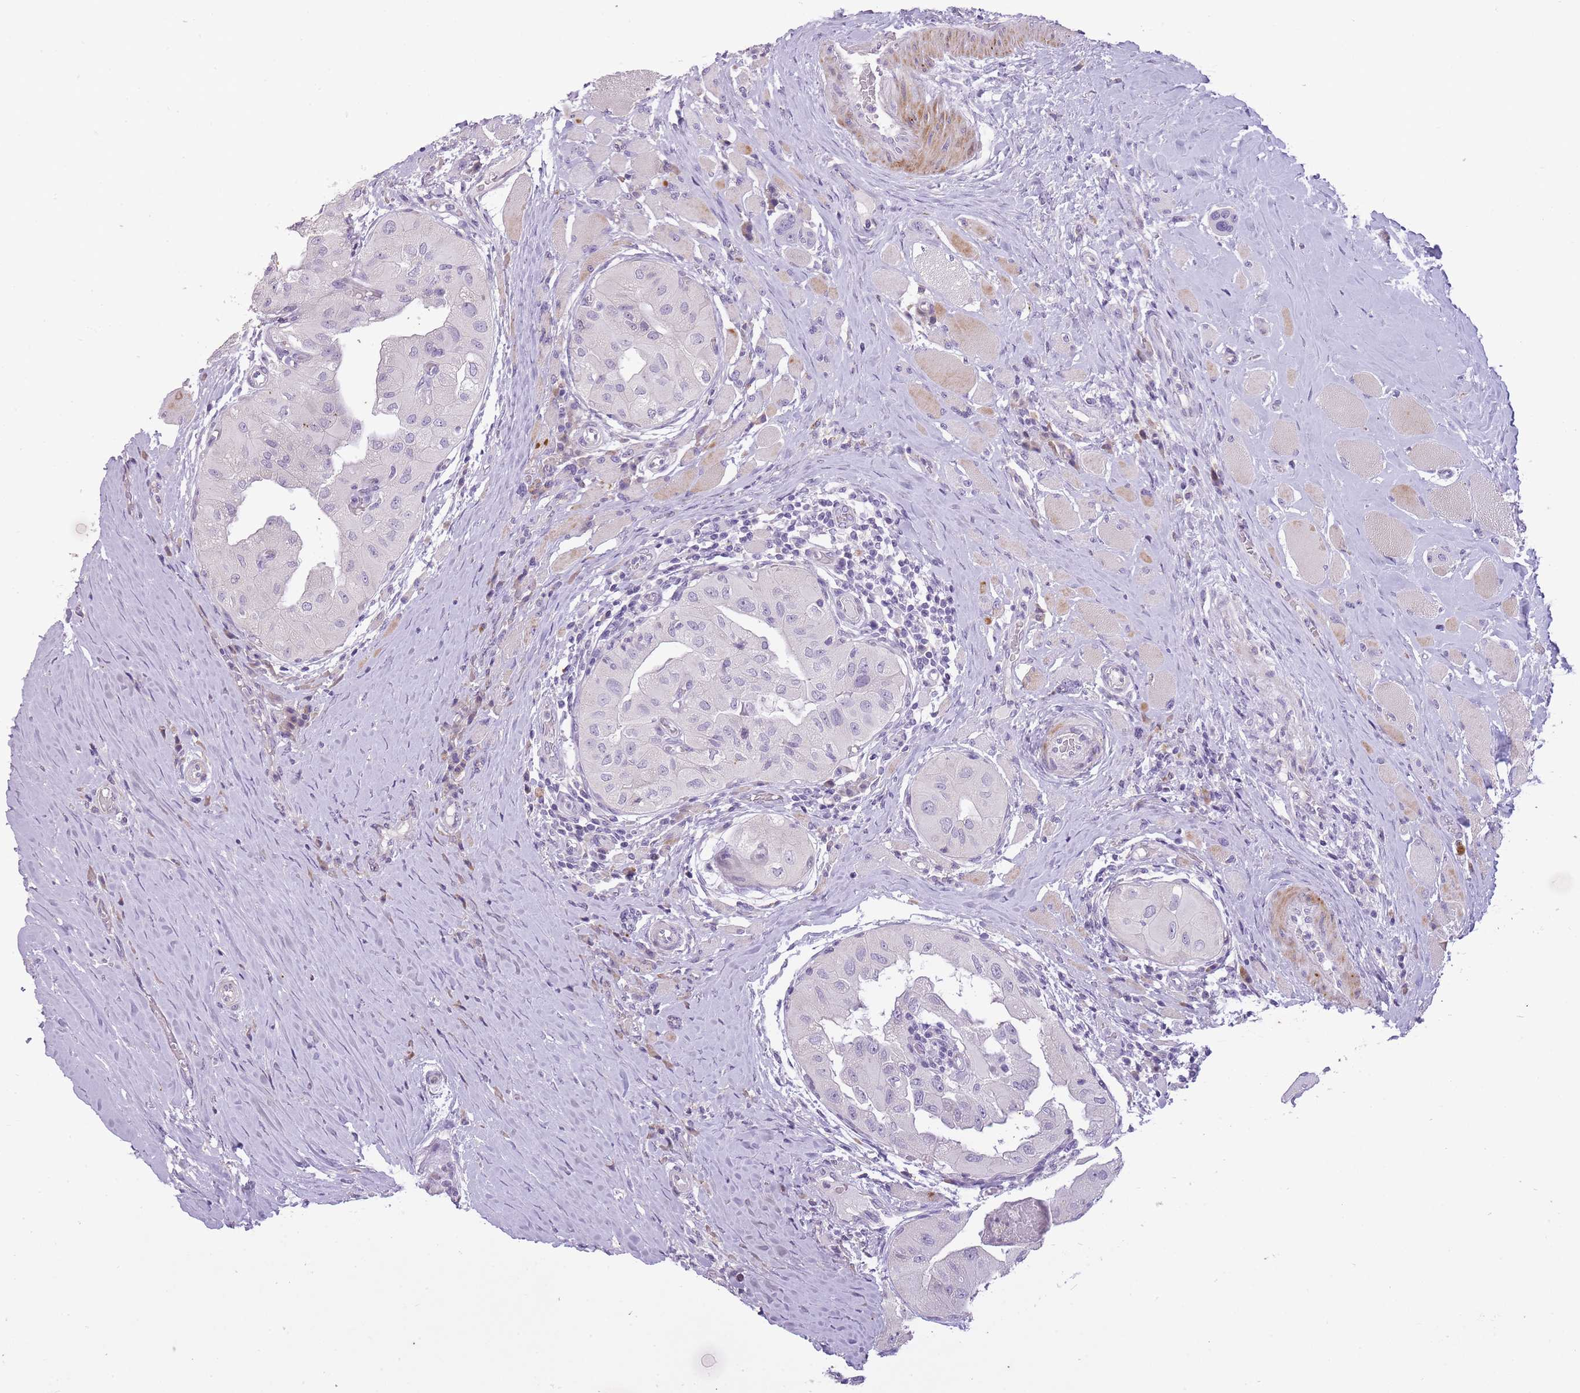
{"staining": {"intensity": "negative", "quantity": "none", "location": "none"}, "tissue": "thyroid cancer", "cell_type": "Tumor cells", "image_type": "cancer", "snomed": [{"axis": "morphology", "description": "Papillary adenocarcinoma, NOS"}, {"axis": "topography", "description": "Thyroid gland"}], "caption": "An immunohistochemistry (IHC) micrograph of thyroid cancer (papillary adenocarcinoma) is shown. There is no staining in tumor cells of thyroid cancer (papillary adenocarcinoma).", "gene": "CNTNAP3", "patient": {"sex": "female", "age": 59}}